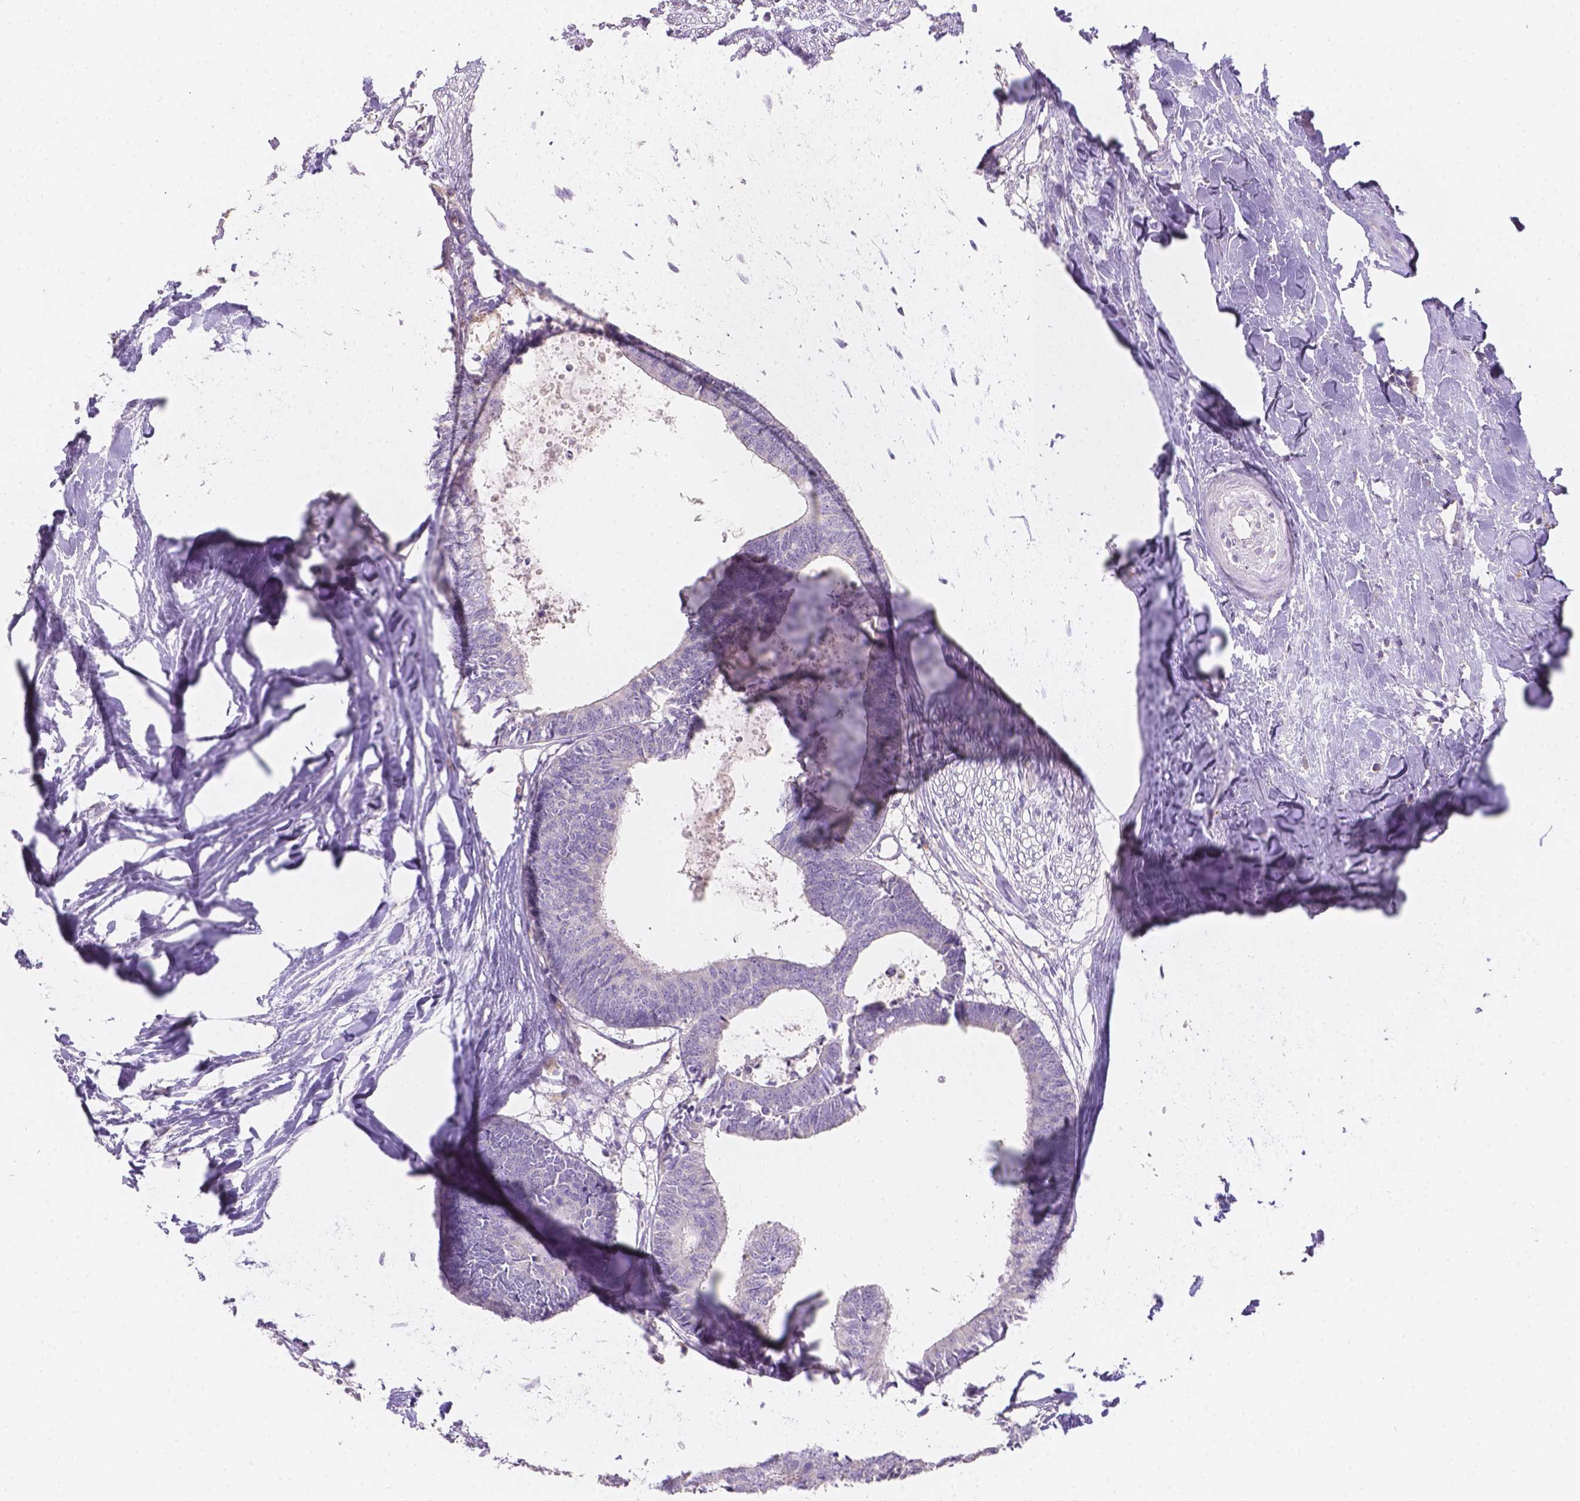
{"staining": {"intensity": "negative", "quantity": "none", "location": "none"}, "tissue": "colorectal cancer", "cell_type": "Tumor cells", "image_type": "cancer", "snomed": [{"axis": "morphology", "description": "Adenocarcinoma, NOS"}, {"axis": "topography", "description": "Colon"}, {"axis": "topography", "description": "Rectum"}], "caption": "A histopathology image of human colorectal cancer (adenocarcinoma) is negative for staining in tumor cells.", "gene": "DCAF4L1", "patient": {"sex": "male", "age": 57}}